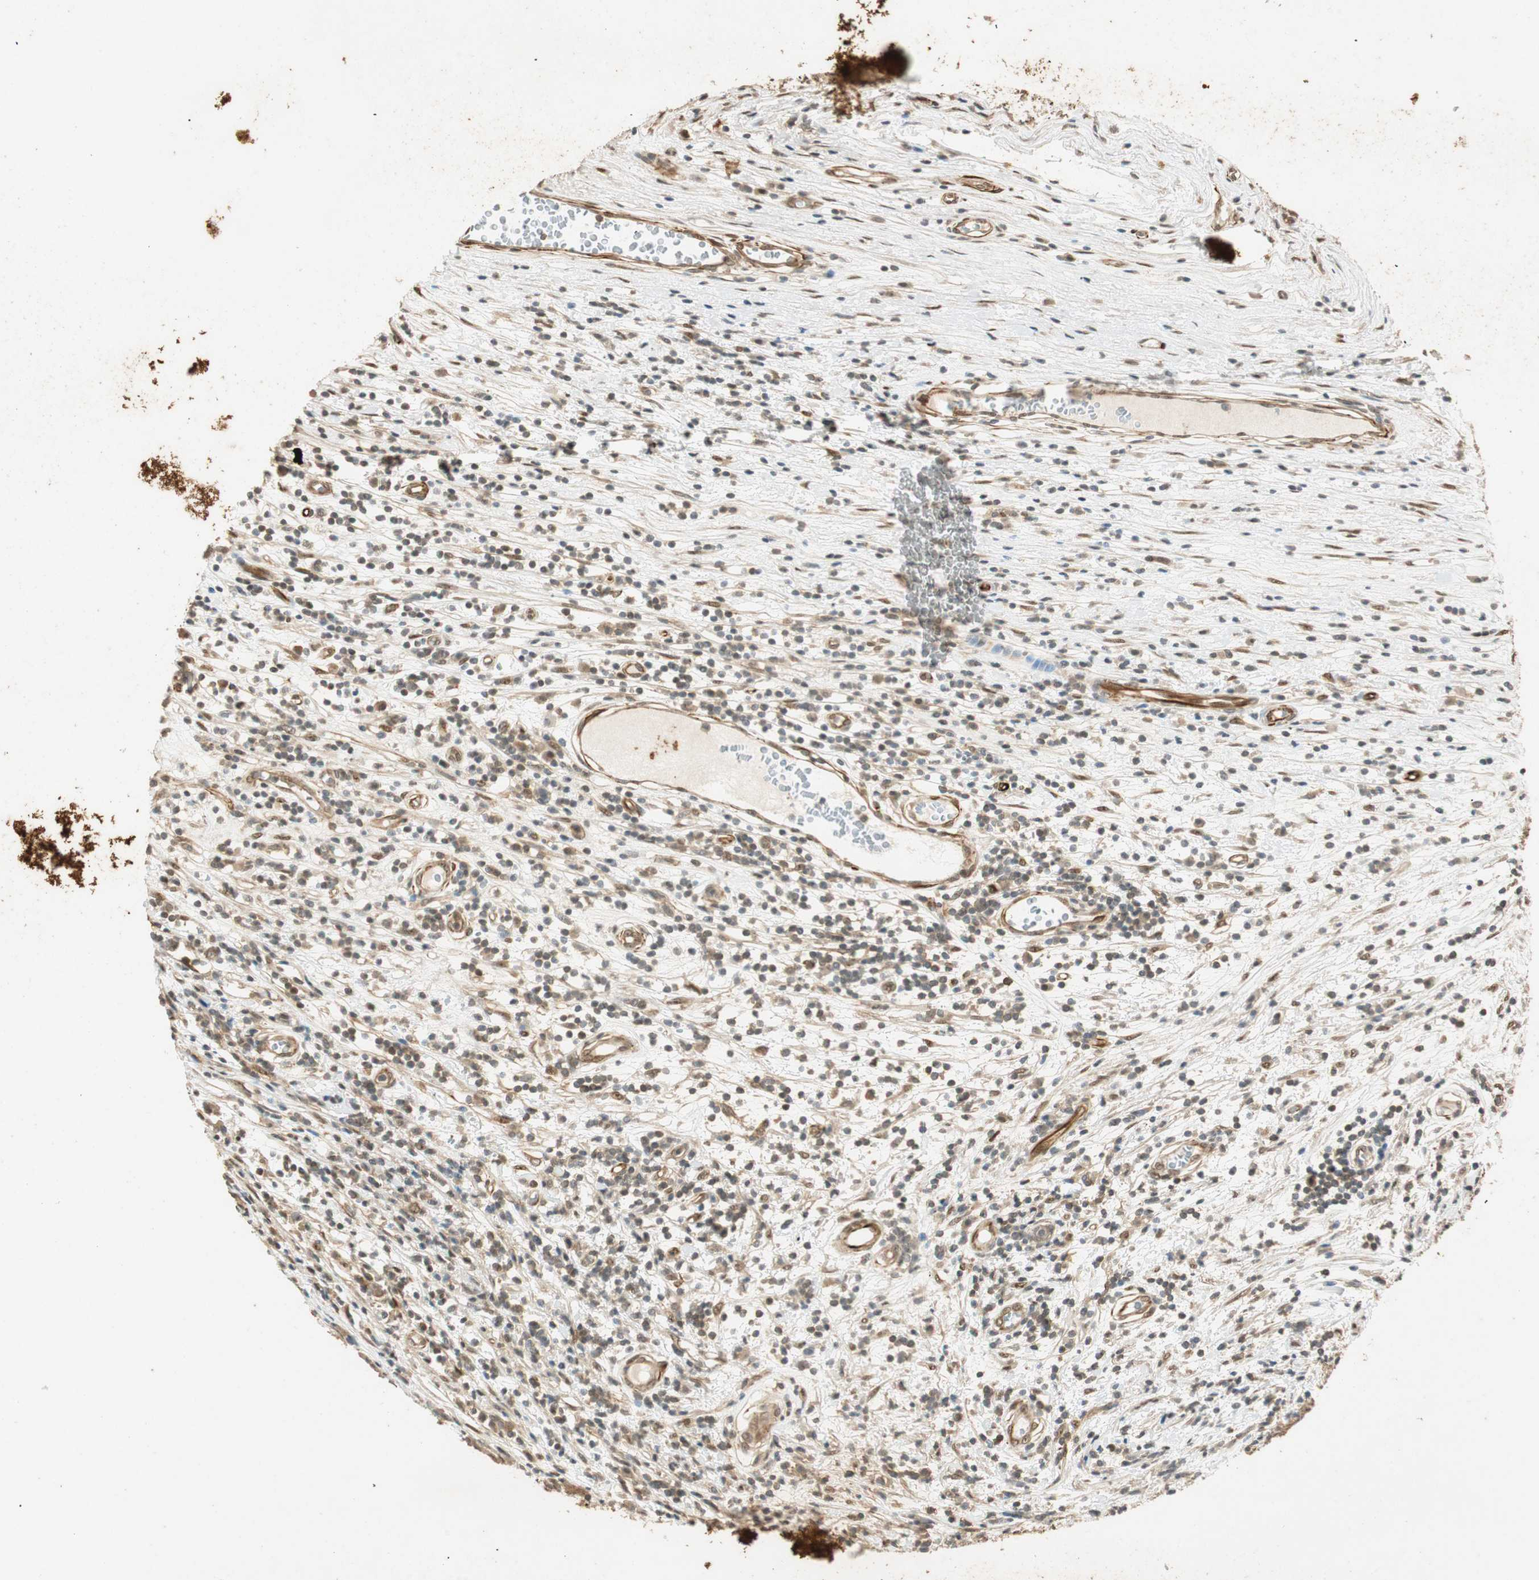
{"staining": {"intensity": "weak", "quantity": "<25%", "location": "nuclear"}, "tissue": "testis cancer", "cell_type": "Tumor cells", "image_type": "cancer", "snomed": [{"axis": "morphology", "description": "Seminoma, NOS"}, {"axis": "topography", "description": "Testis"}], "caption": "This is an immunohistochemistry (IHC) micrograph of seminoma (testis). There is no staining in tumor cells.", "gene": "NES", "patient": {"sex": "male", "age": 65}}